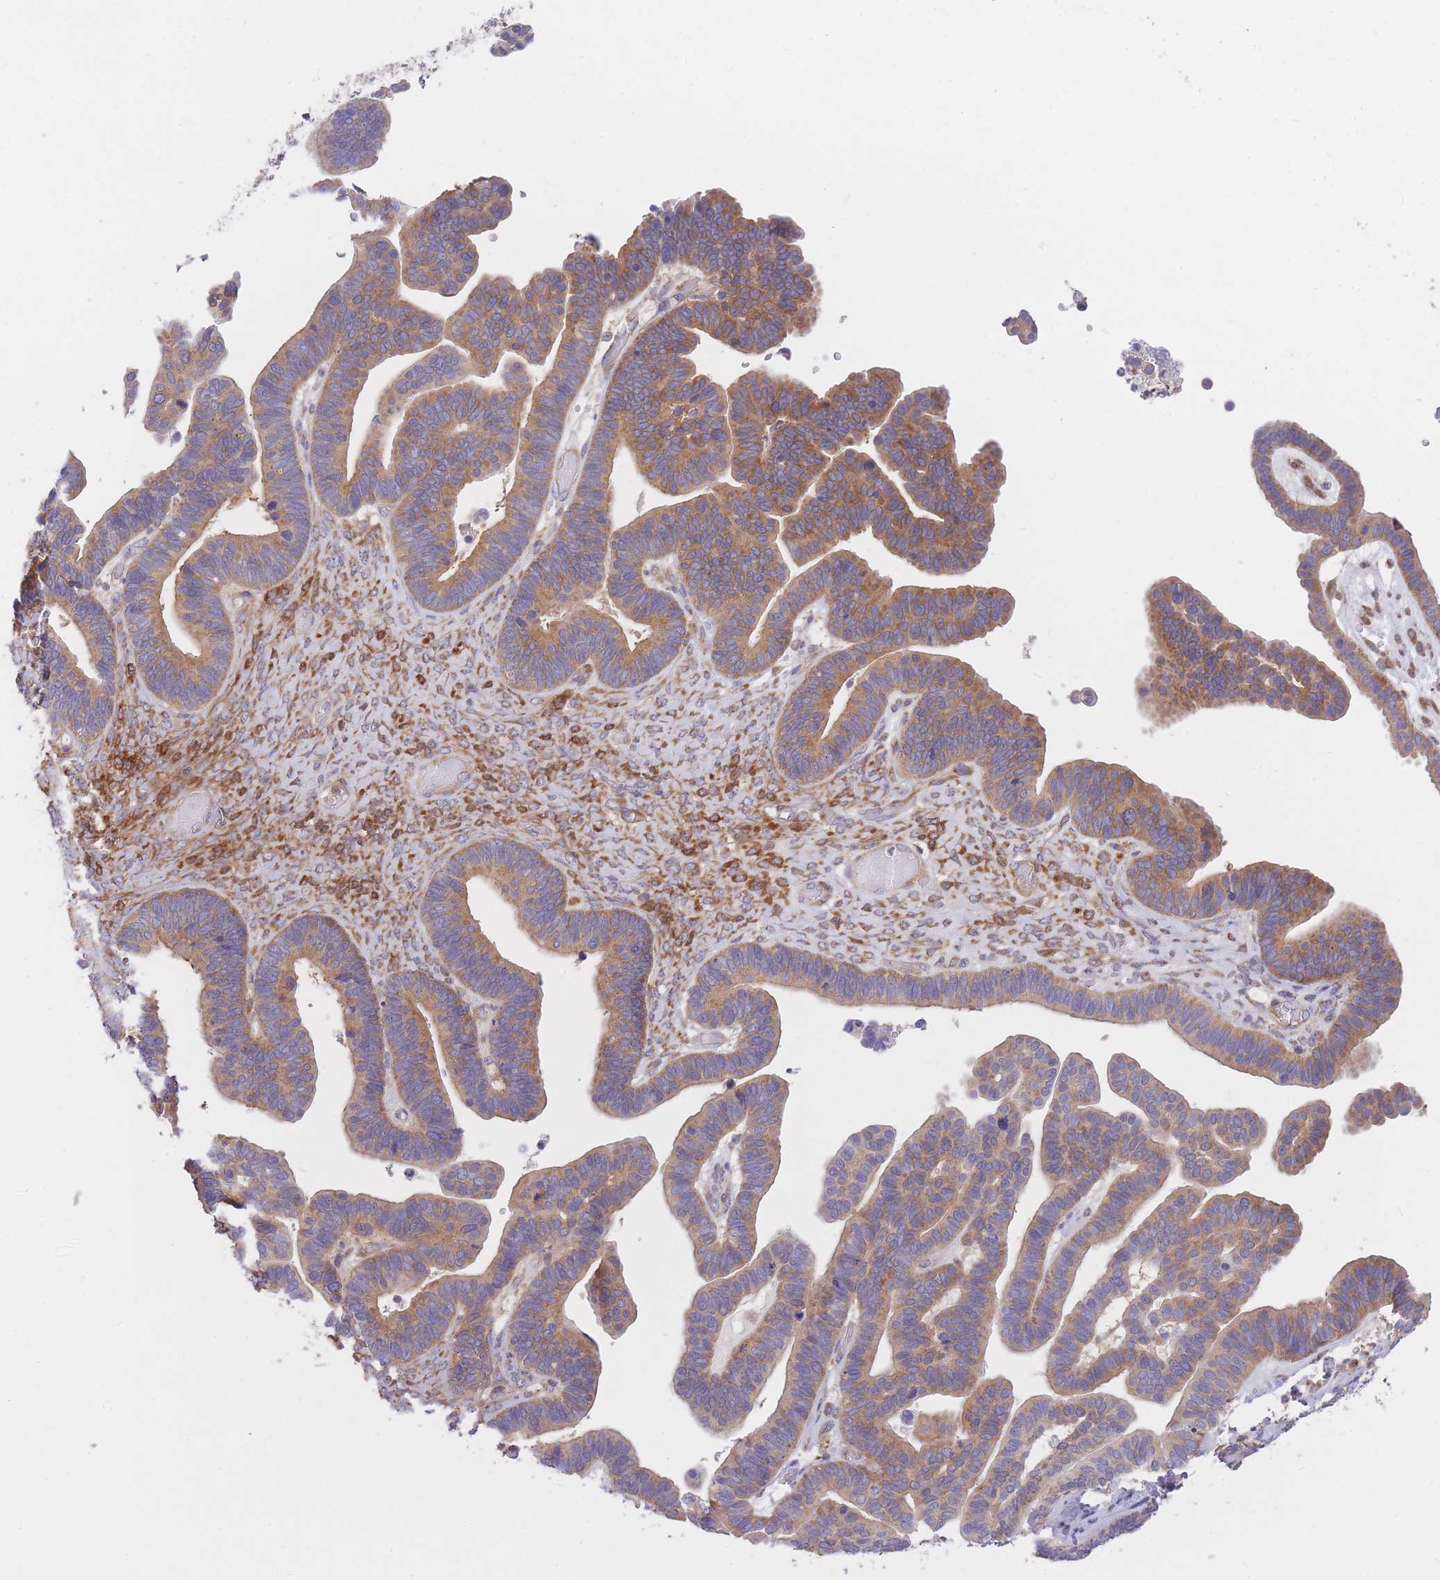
{"staining": {"intensity": "weak", "quantity": ">75%", "location": "cytoplasmic/membranous"}, "tissue": "ovarian cancer", "cell_type": "Tumor cells", "image_type": "cancer", "snomed": [{"axis": "morphology", "description": "Cystadenocarcinoma, serous, NOS"}, {"axis": "topography", "description": "Ovary"}], "caption": "A high-resolution micrograph shows immunohistochemistry (IHC) staining of ovarian cancer (serous cystadenocarcinoma), which displays weak cytoplasmic/membranous staining in approximately >75% of tumor cells.", "gene": "PRKAR1A", "patient": {"sex": "female", "age": 56}}